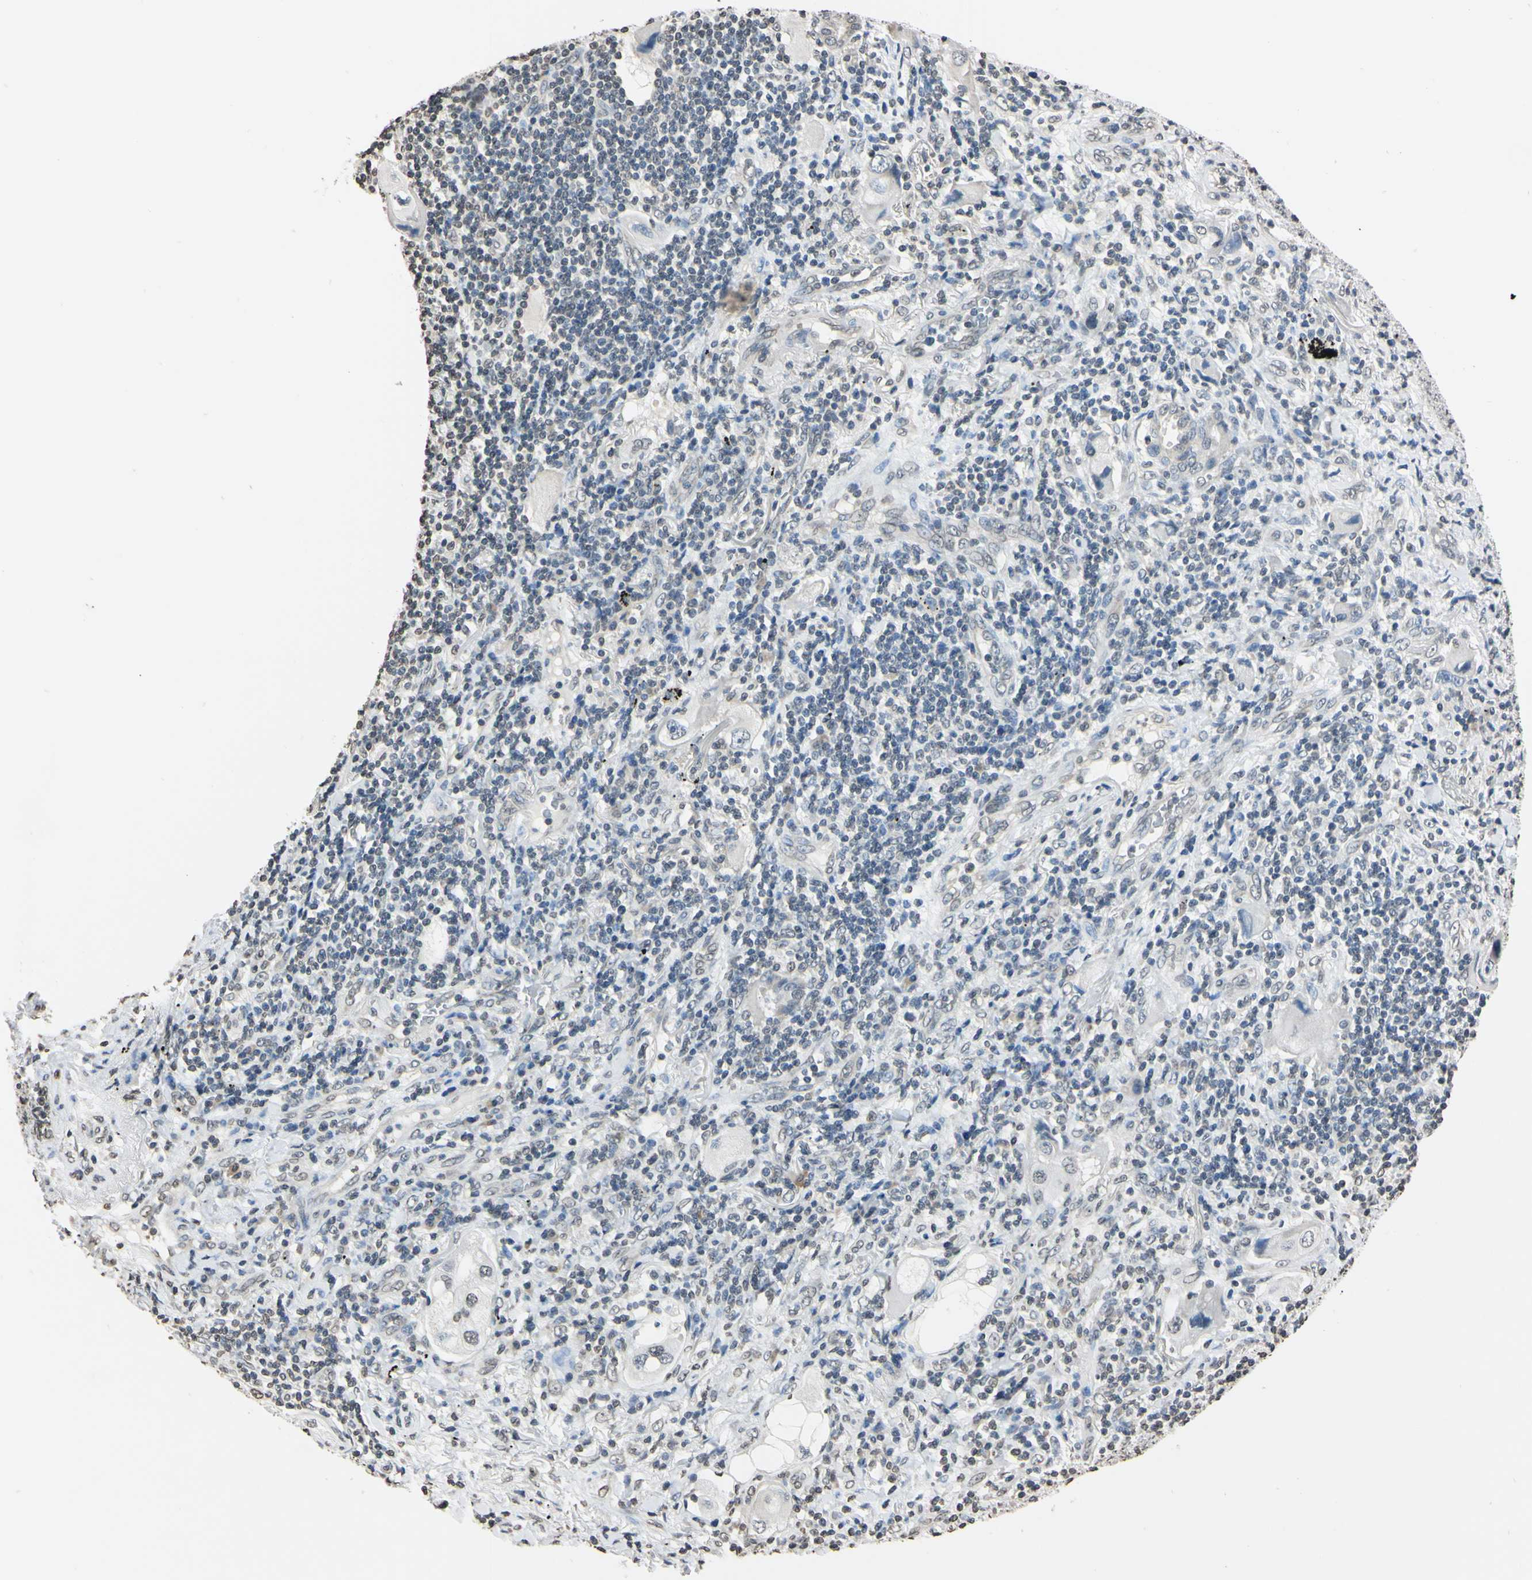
{"staining": {"intensity": "weak", "quantity": "<25%", "location": "nuclear"}, "tissue": "lung cancer", "cell_type": "Tumor cells", "image_type": "cancer", "snomed": [{"axis": "morphology", "description": "Adenocarcinoma, NOS"}, {"axis": "topography", "description": "Lung"}], "caption": "Protein analysis of lung adenocarcinoma shows no significant positivity in tumor cells. The staining was performed using DAB to visualize the protein expression in brown, while the nuclei were stained in blue with hematoxylin (Magnification: 20x).", "gene": "CDC45", "patient": {"sex": "female", "age": 65}}